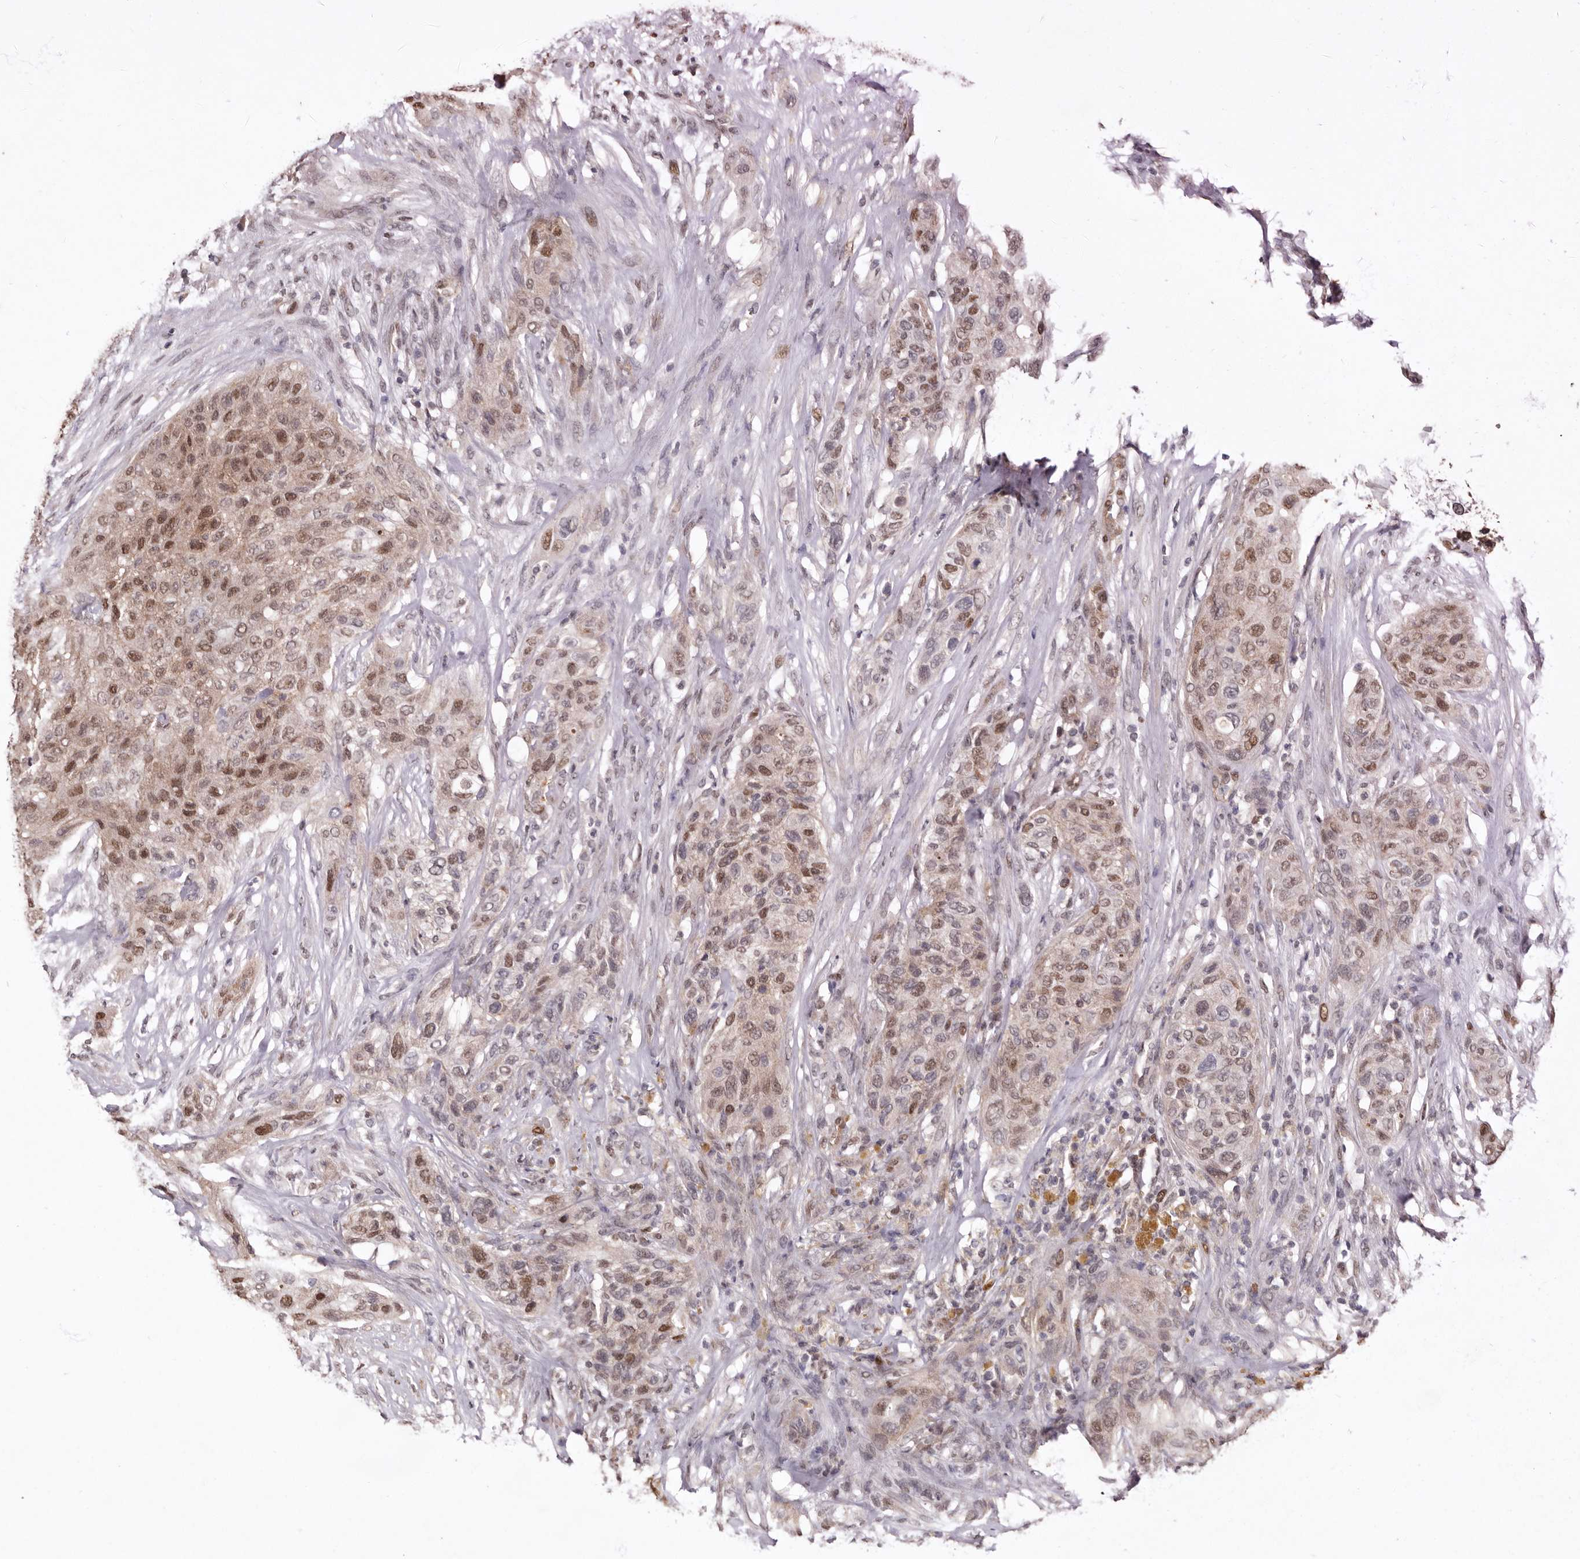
{"staining": {"intensity": "moderate", "quantity": ">75%", "location": "nuclear"}, "tissue": "urothelial cancer", "cell_type": "Tumor cells", "image_type": "cancer", "snomed": [{"axis": "morphology", "description": "Urothelial carcinoma, High grade"}, {"axis": "topography", "description": "Urinary bladder"}], "caption": "Urothelial cancer stained with a protein marker shows moderate staining in tumor cells.", "gene": "NOTCH1", "patient": {"sex": "male", "age": 35}}